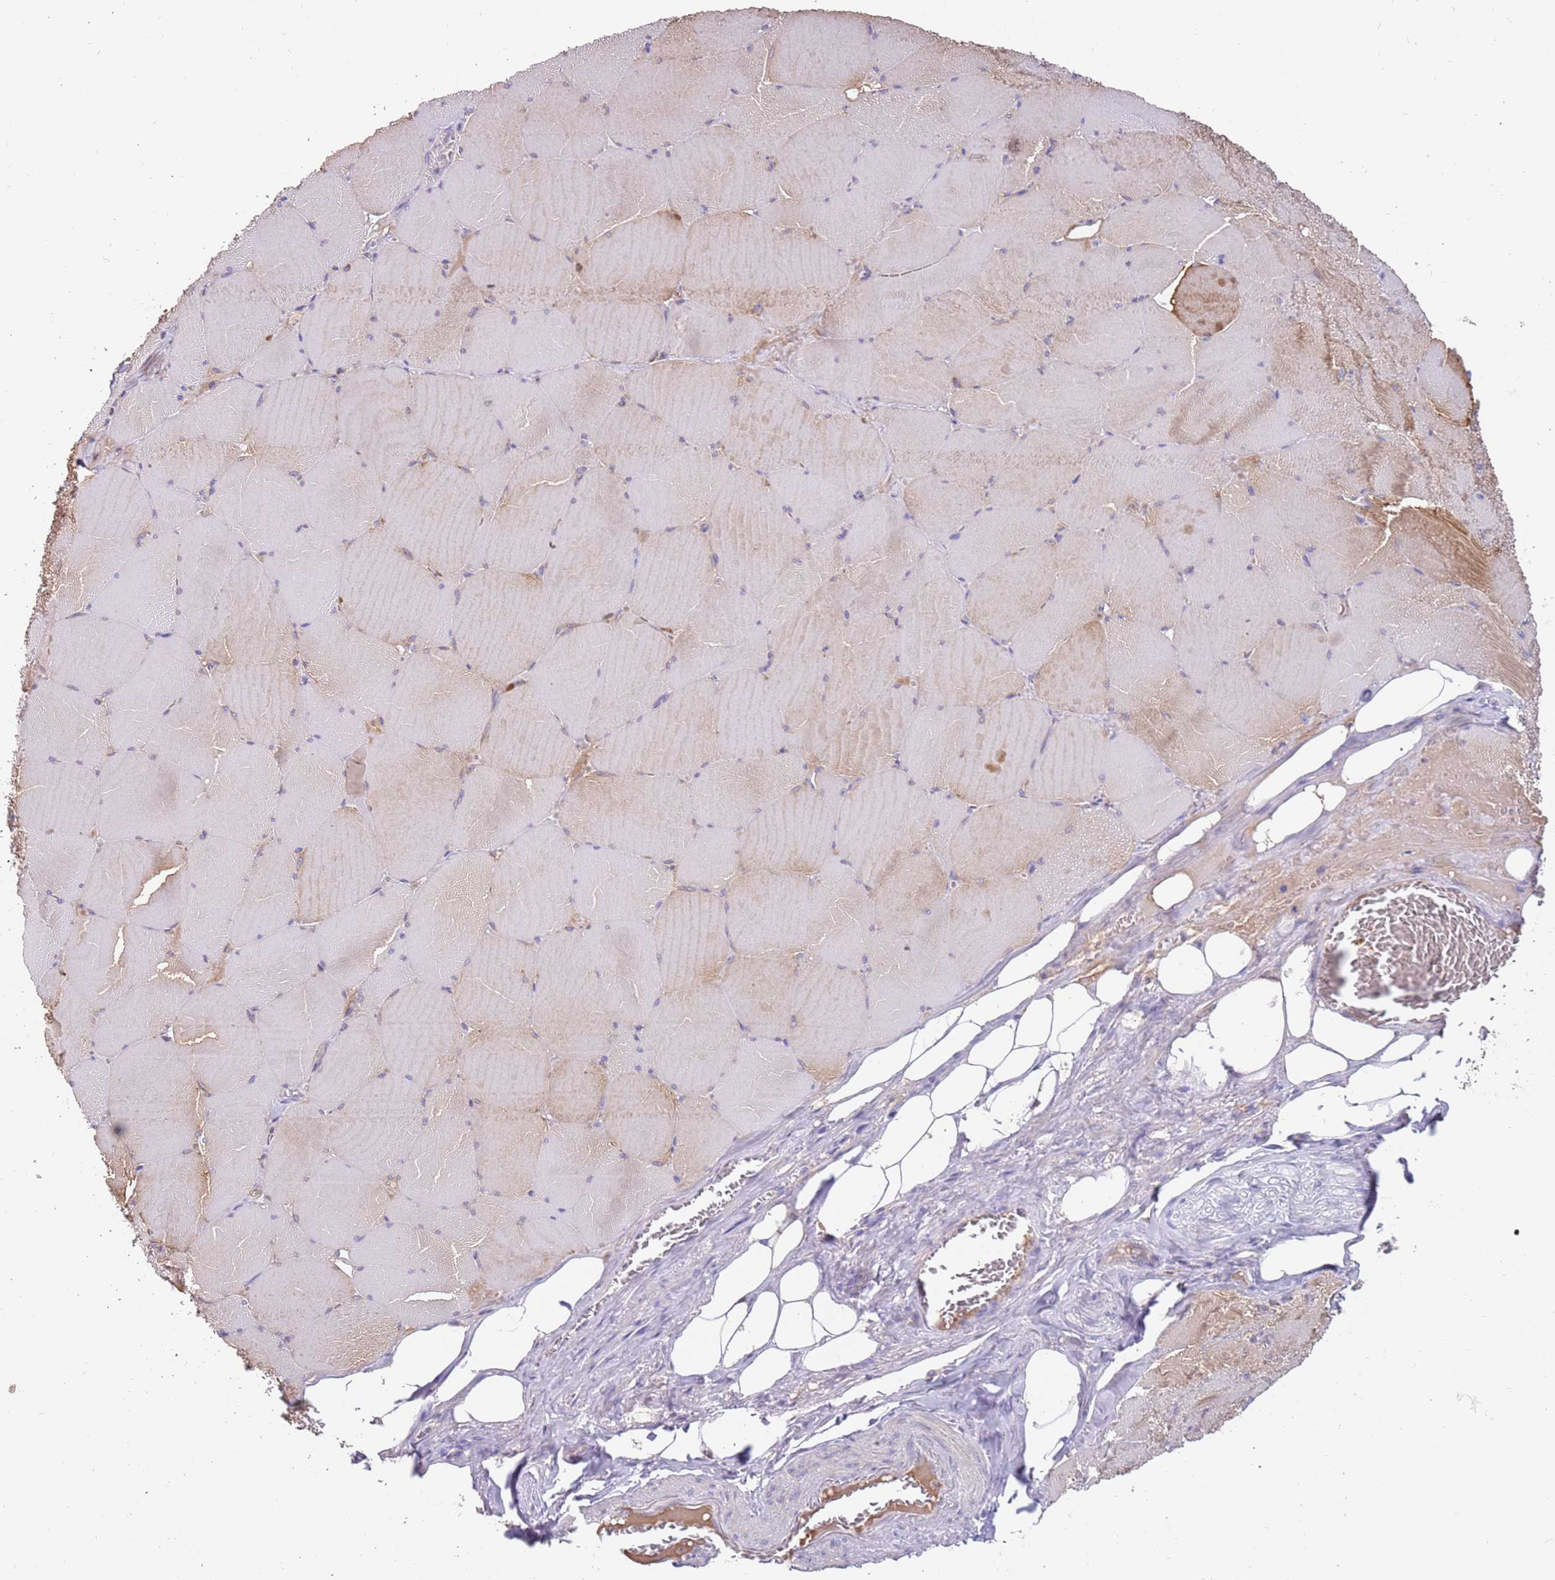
{"staining": {"intensity": "negative", "quantity": "none", "location": "none"}, "tissue": "skeletal muscle", "cell_type": "Myocytes", "image_type": "normal", "snomed": [{"axis": "morphology", "description": "Normal tissue, NOS"}, {"axis": "topography", "description": "Skeletal muscle"}, {"axis": "topography", "description": "Head-Neck"}], "caption": "IHC histopathology image of normal skeletal muscle: human skeletal muscle stained with DAB reveals no significant protein expression in myocytes. The staining was performed using DAB to visualize the protein expression in brown, while the nuclei were stained in blue with hematoxylin (Magnification: 20x).", "gene": "ZNF746", "patient": {"sex": "male", "age": 66}}